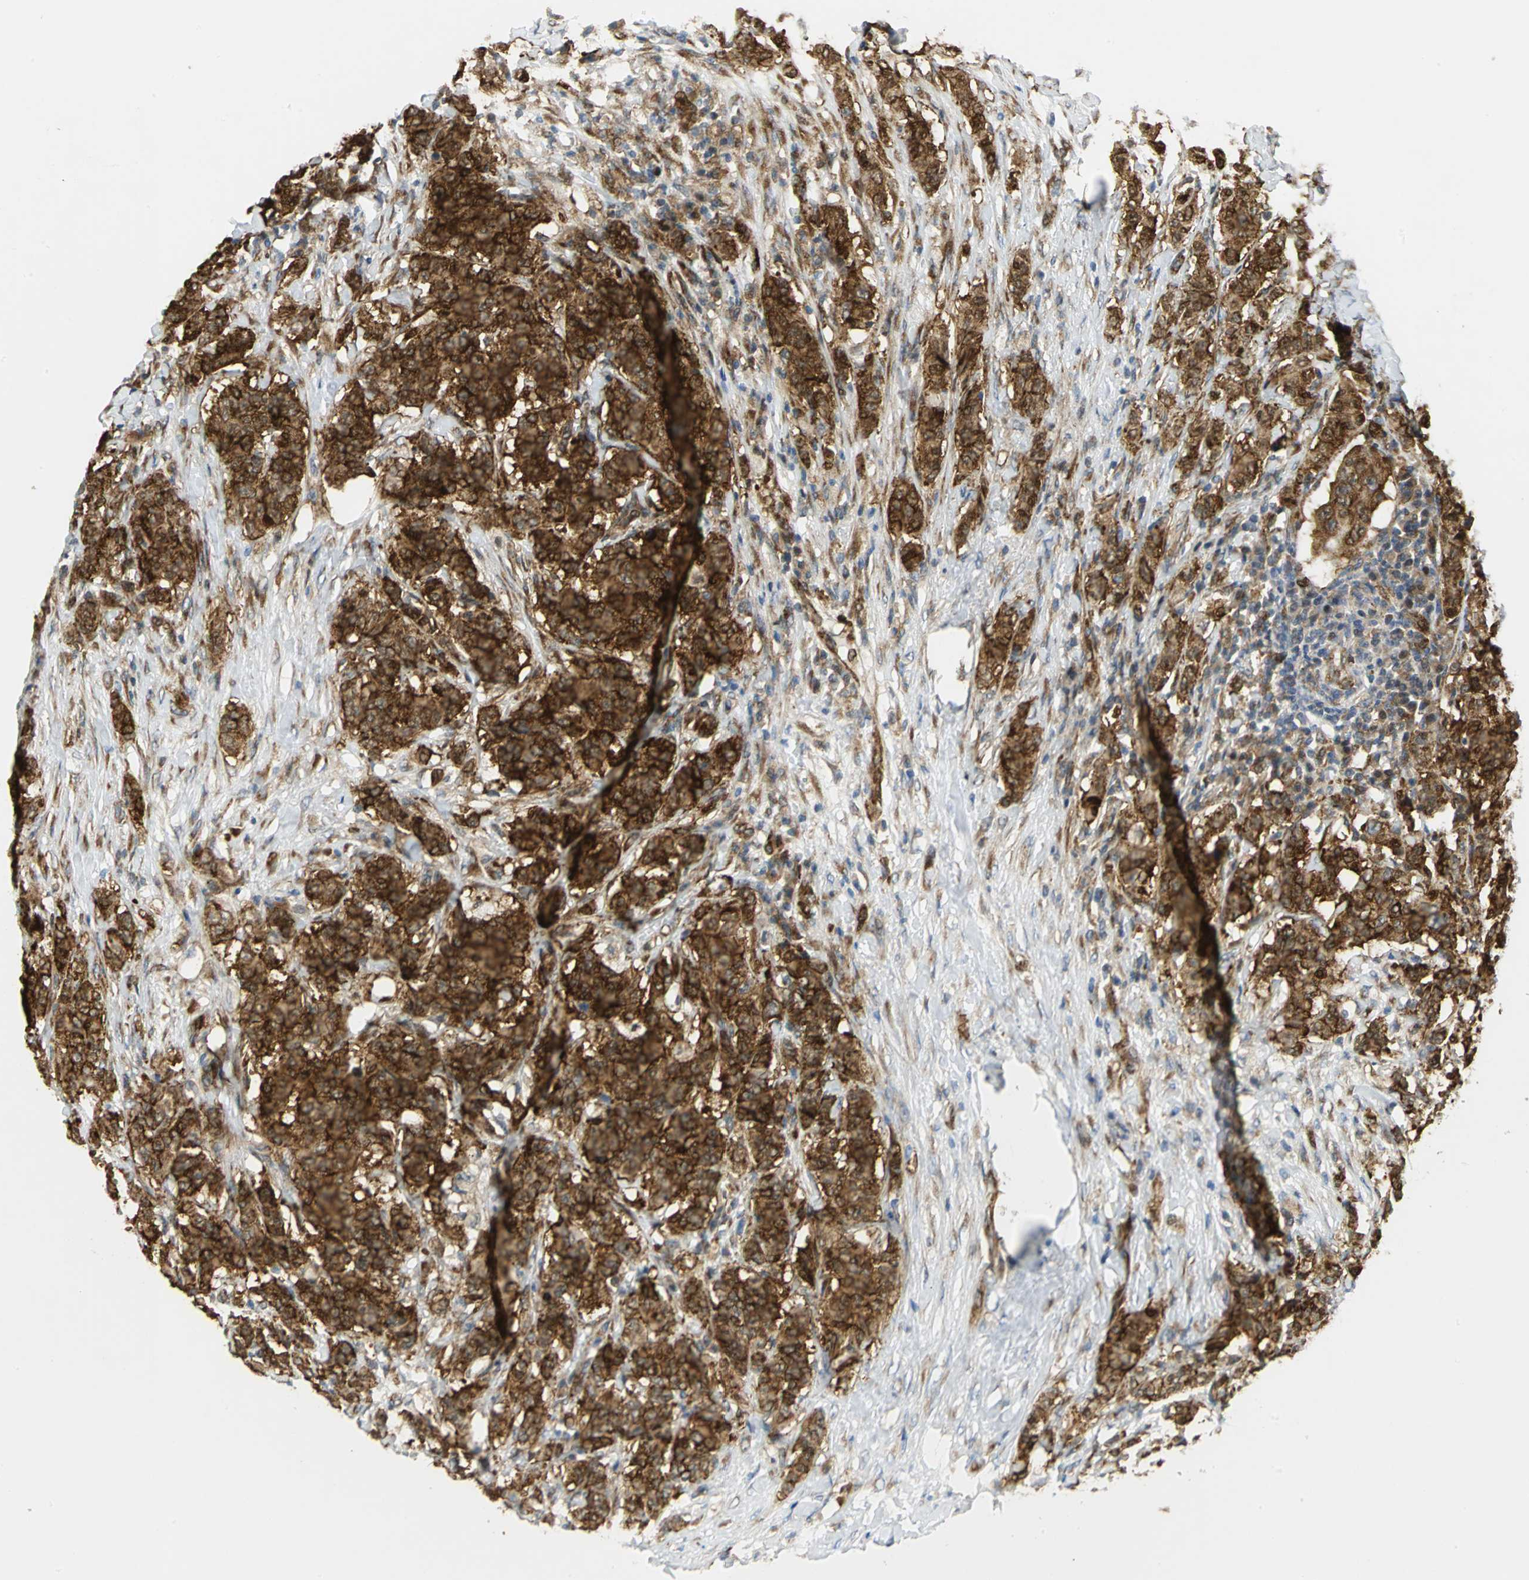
{"staining": {"intensity": "strong", "quantity": ">75%", "location": "cytoplasmic/membranous,nuclear"}, "tissue": "breast cancer", "cell_type": "Tumor cells", "image_type": "cancer", "snomed": [{"axis": "morphology", "description": "Duct carcinoma"}, {"axis": "topography", "description": "Breast"}], "caption": "Immunohistochemical staining of breast cancer (infiltrating ductal carcinoma) reveals high levels of strong cytoplasmic/membranous and nuclear protein staining in about >75% of tumor cells.", "gene": "YBX1", "patient": {"sex": "female", "age": 40}}